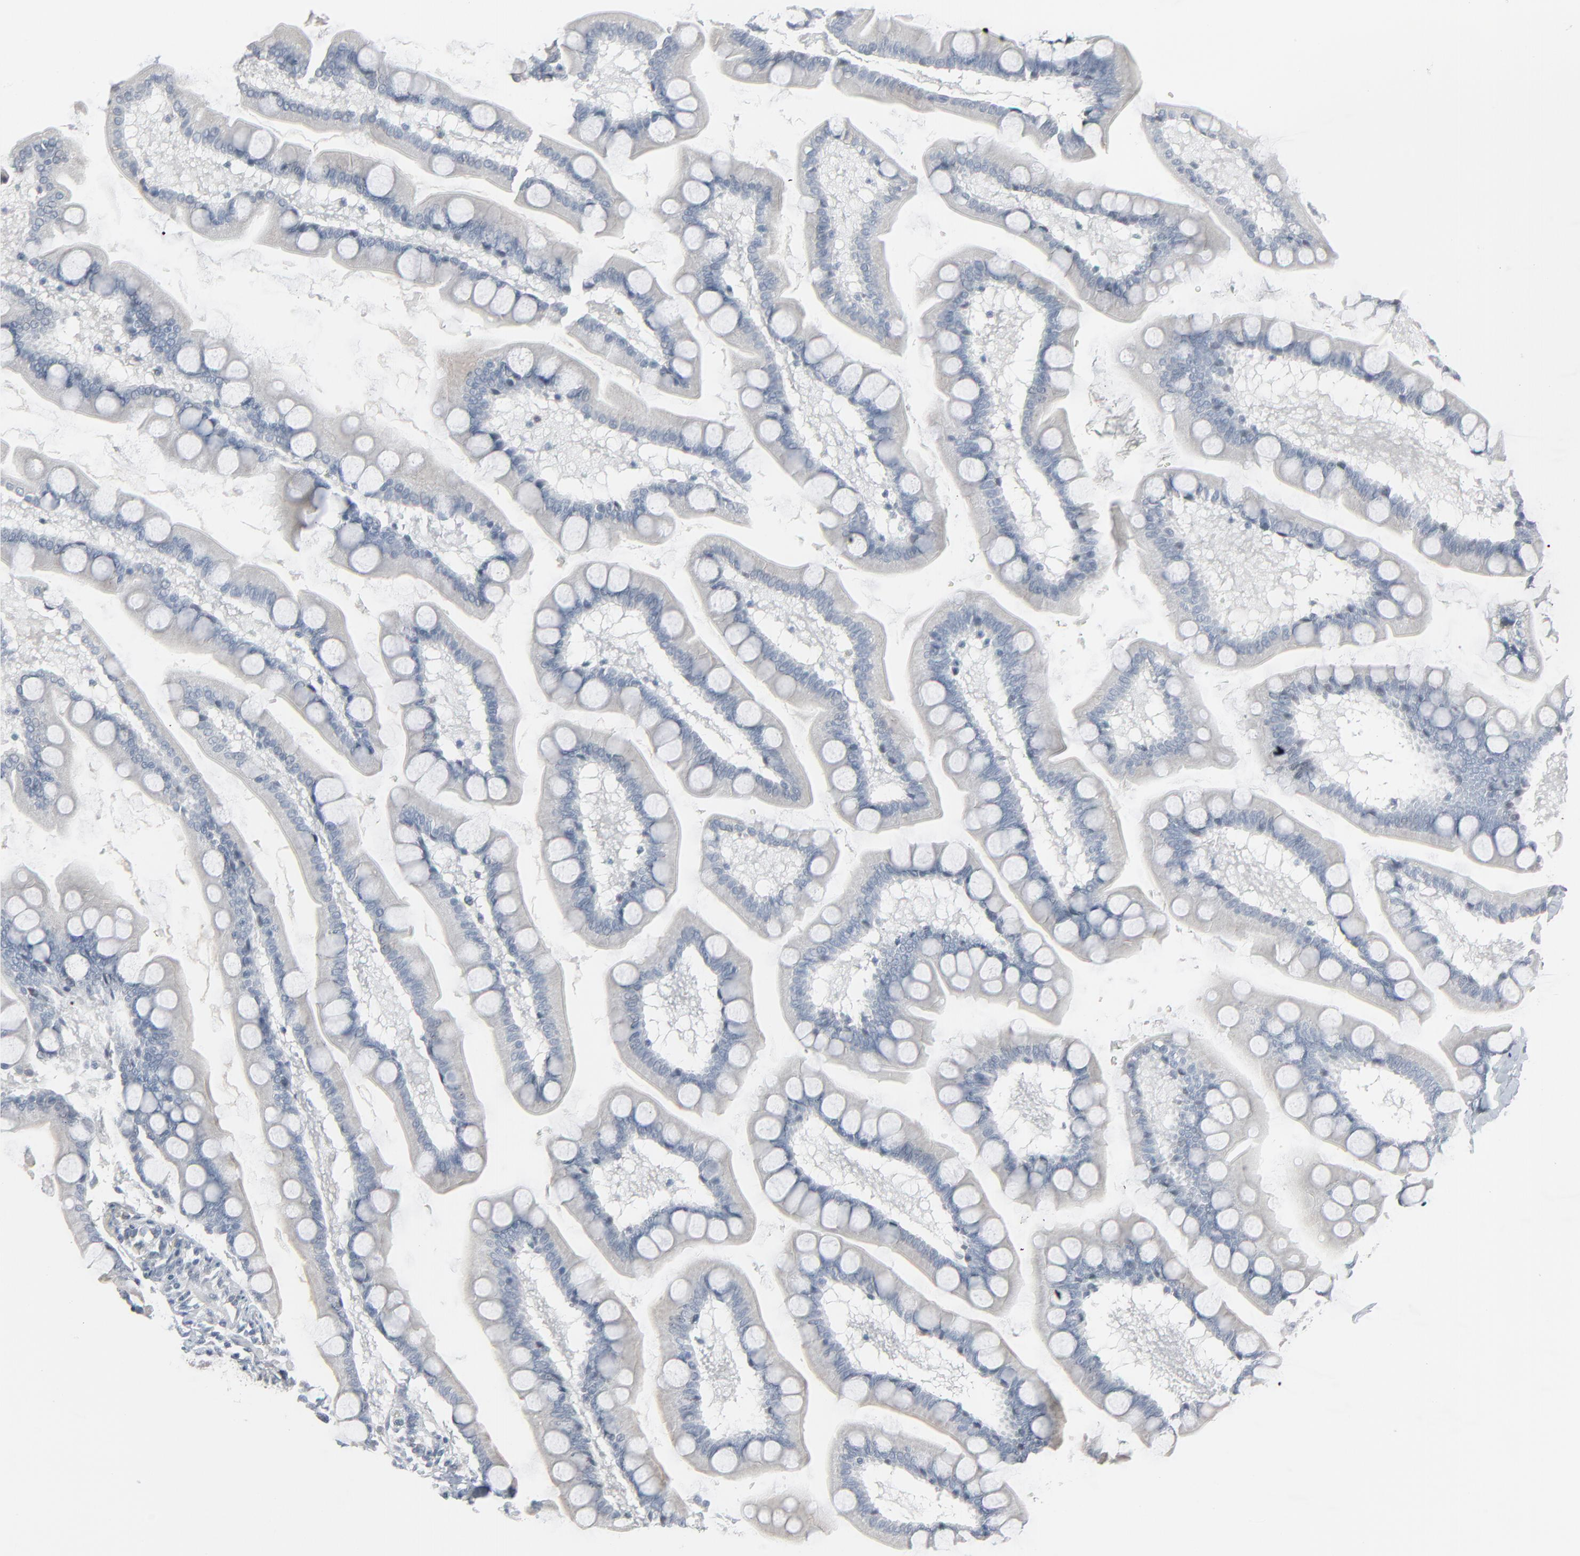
{"staining": {"intensity": "negative", "quantity": "none", "location": "none"}, "tissue": "small intestine", "cell_type": "Glandular cells", "image_type": "normal", "snomed": [{"axis": "morphology", "description": "Normal tissue, NOS"}, {"axis": "topography", "description": "Small intestine"}], "caption": "An image of small intestine stained for a protein exhibits no brown staining in glandular cells. Brightfield microscopy of immunohistochemistry stained with DAB (3,3'-diaminobenzidine) (brown) and hematoxylin (blue), captured at high magnification.", "gene": "SAGE1", "patient": {"sex": "male", "age": 41}}